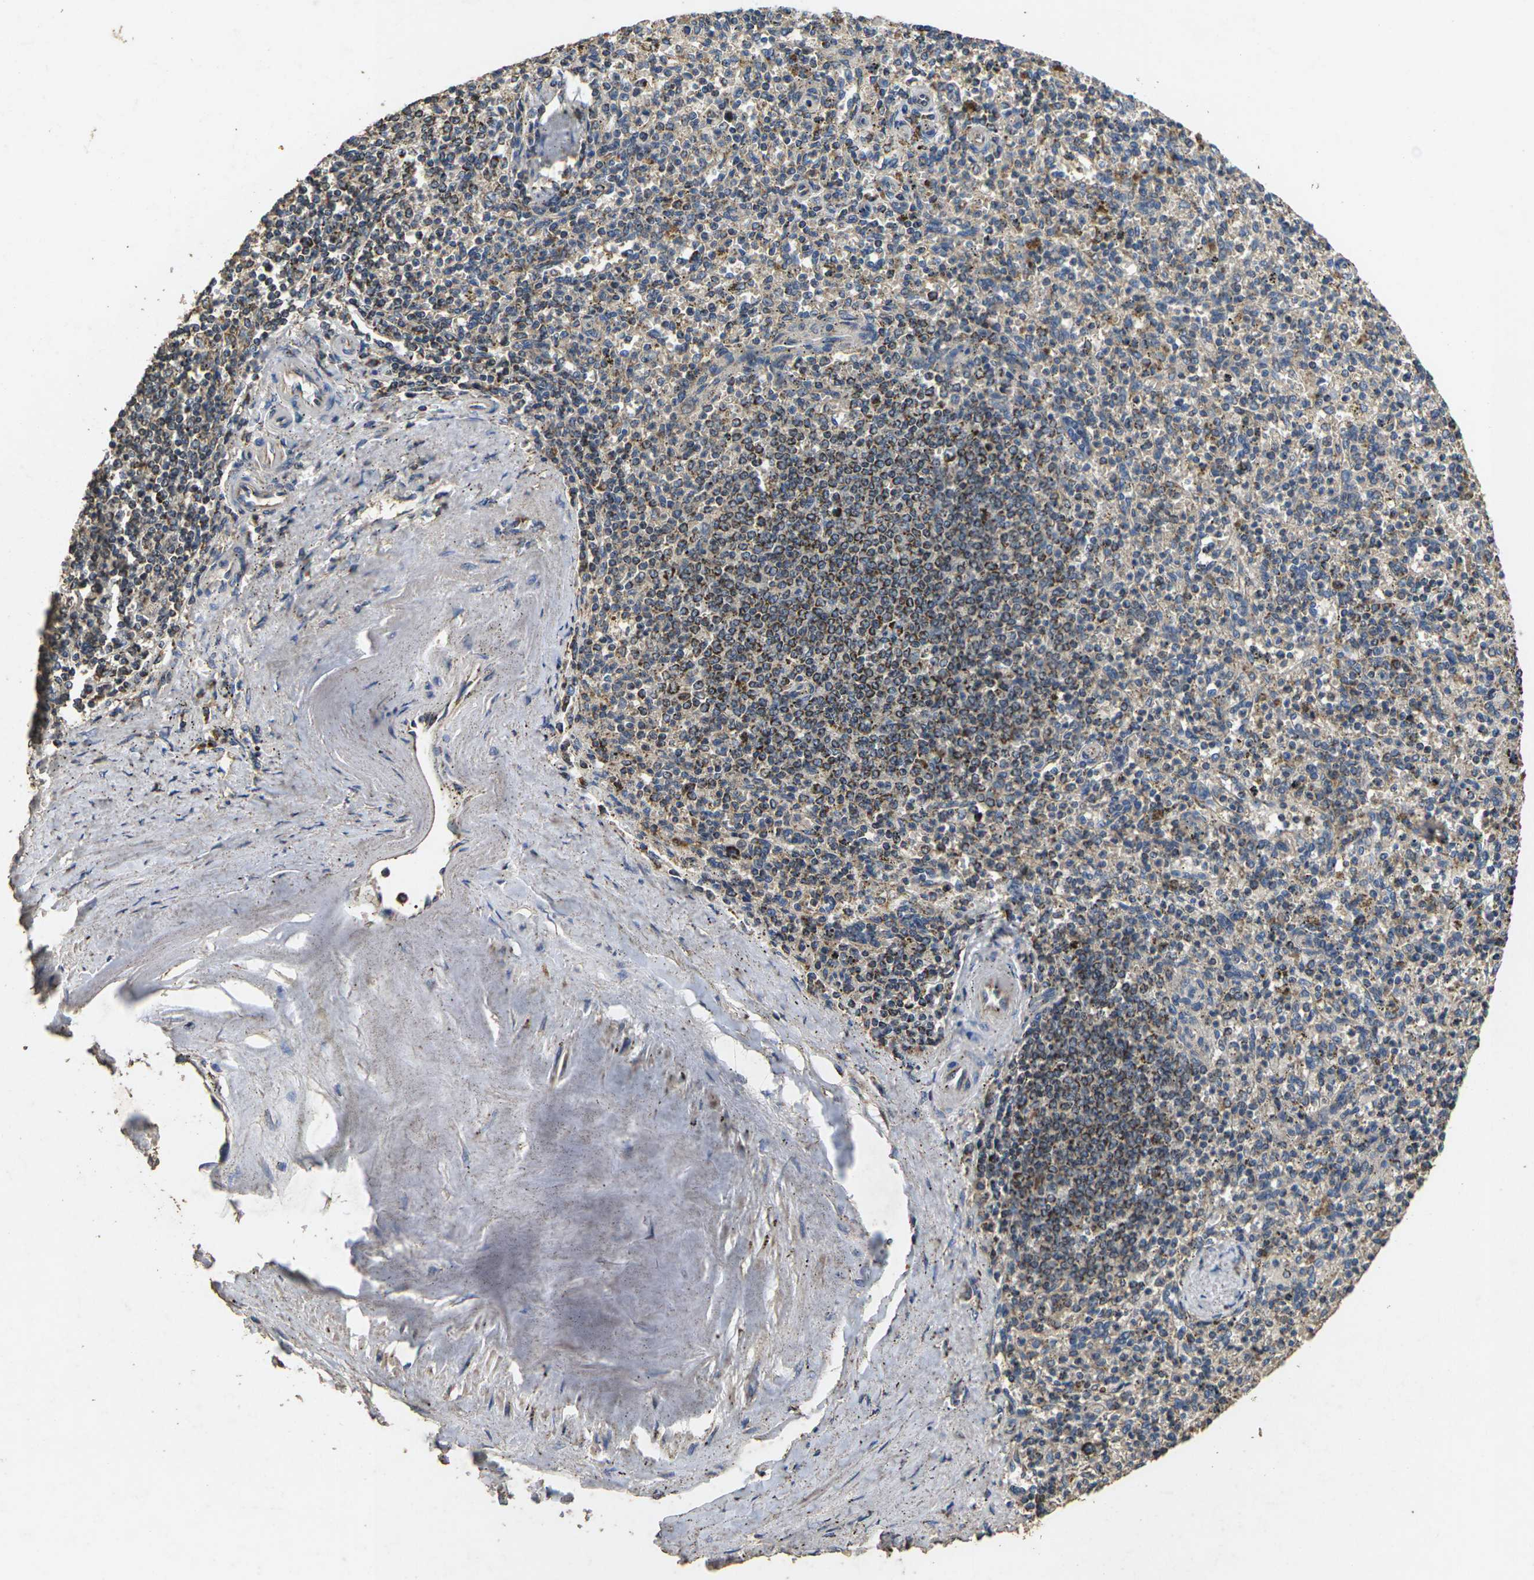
{"staining": {"intensity": "weak", "quantity": ">75%", "location": "cytoplasmic/membranous"}, "tissue": "spleen", "cell_type": "Cells in red pulp", "image_type": "normal", "snomed": [{"axis": "morphology", "description": "Normal tissue, NOS"}, {"axis": "topography", "description": "Spleen"}], "caption": "Protein expression analysis of unremarkable spleen displays weak cytoplasmic/membranous positivity in approximately >75% of cells in red pulp. The protein of interest is stained brown, and the nuclei are stained in blue (DAB IHC with brightfield microscopy, high magnification).", "gene": "MAPK11", "patient": {"sex": "male", "age": 72}}